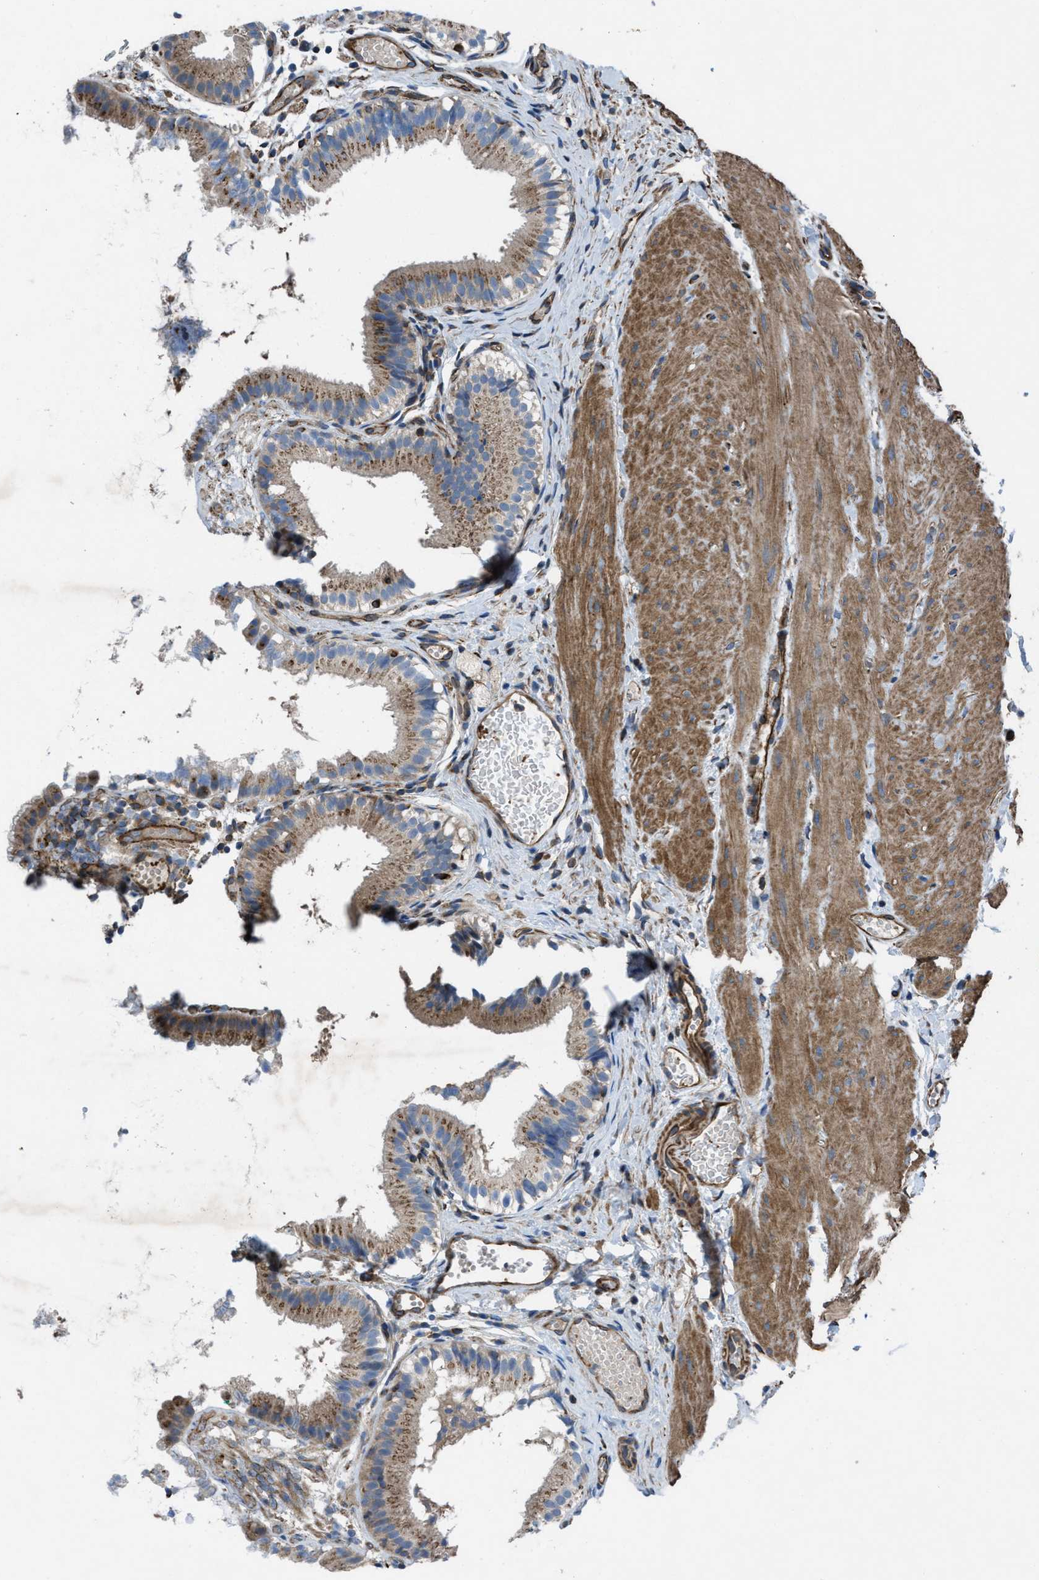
{"staining": {"intensity": "weak", "quantity": ">75%", "location": "cytoplasmic/membranous"}, "tissue": "gallbladder", "cell_type": "Glandular cells", "image_type": "normal", "snomed": [{"axis": "morphology", "description": "Normal tissue, NOS"}, {"axis": "topography", "description": "Gallbladder"}], "caption": "Weak cytoplasmic/membranous positivity for a protein is identified in about >75% of glandular cells of normal gallbladder using IHC.", "gene": "SLC6A9", "patient": {"sex": "female", "age": 26}}